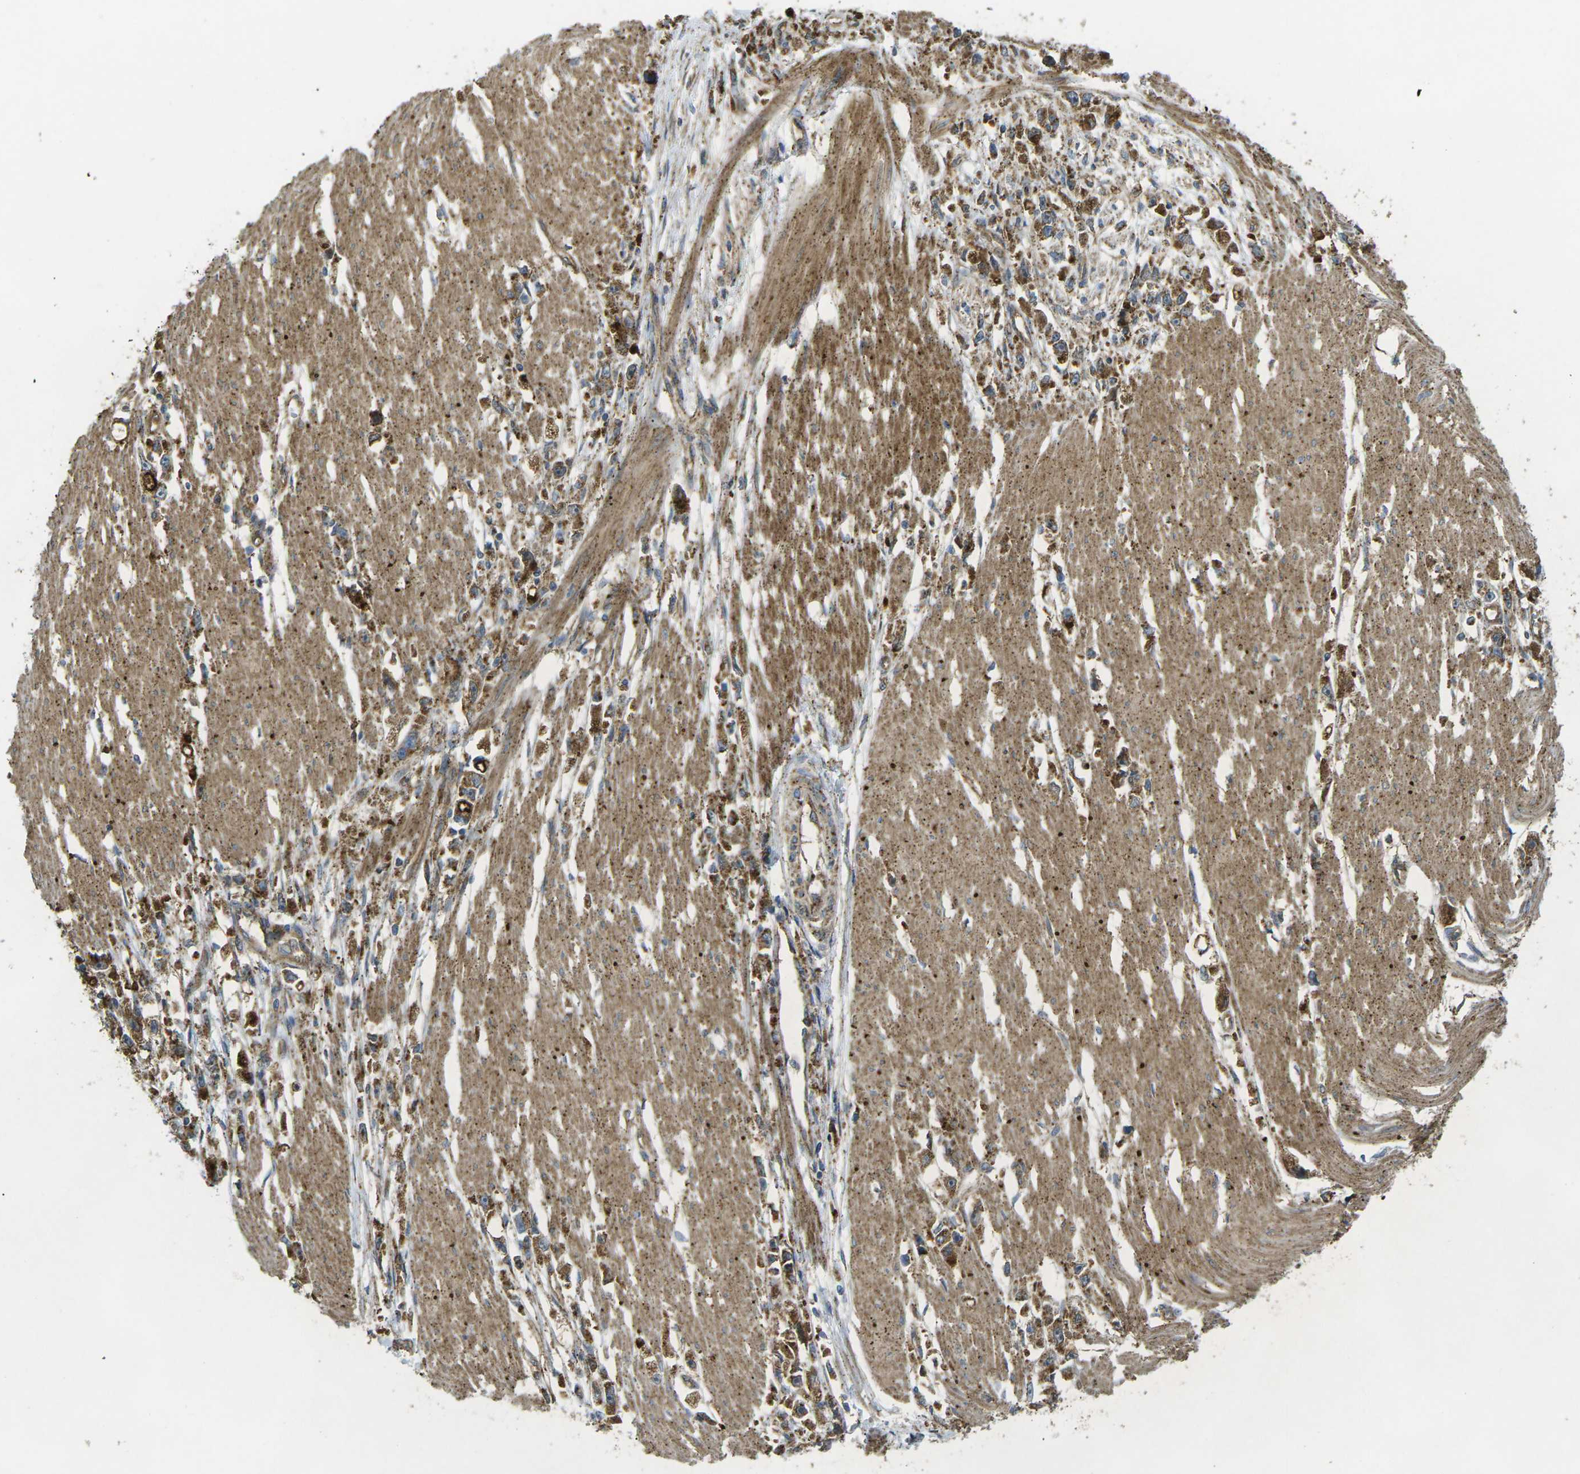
{"staining": {"intensity": "strong", "quantity": ">75%", "location": "cytoplasmic/membranous"}, "tissue": "stomach cancer", "cell_type": "Tumor cells", "image_type": "cancer", "snomed": [{"axis": "morphology", "description": "Adenocarcinoma, NOS"}, {"axis": "topography", "description": "Stomach"}], "caption": "Immunohistochemistry histopathology image of human adenocarcinoma (stomach) stained for a protein (brown), which demonstrates high levels of strong cytoplasmic/membranous staining in approximately >75% of tumor cells.", "gene": "CHMP3", "patient": {"sex": "female", "age": 59}}